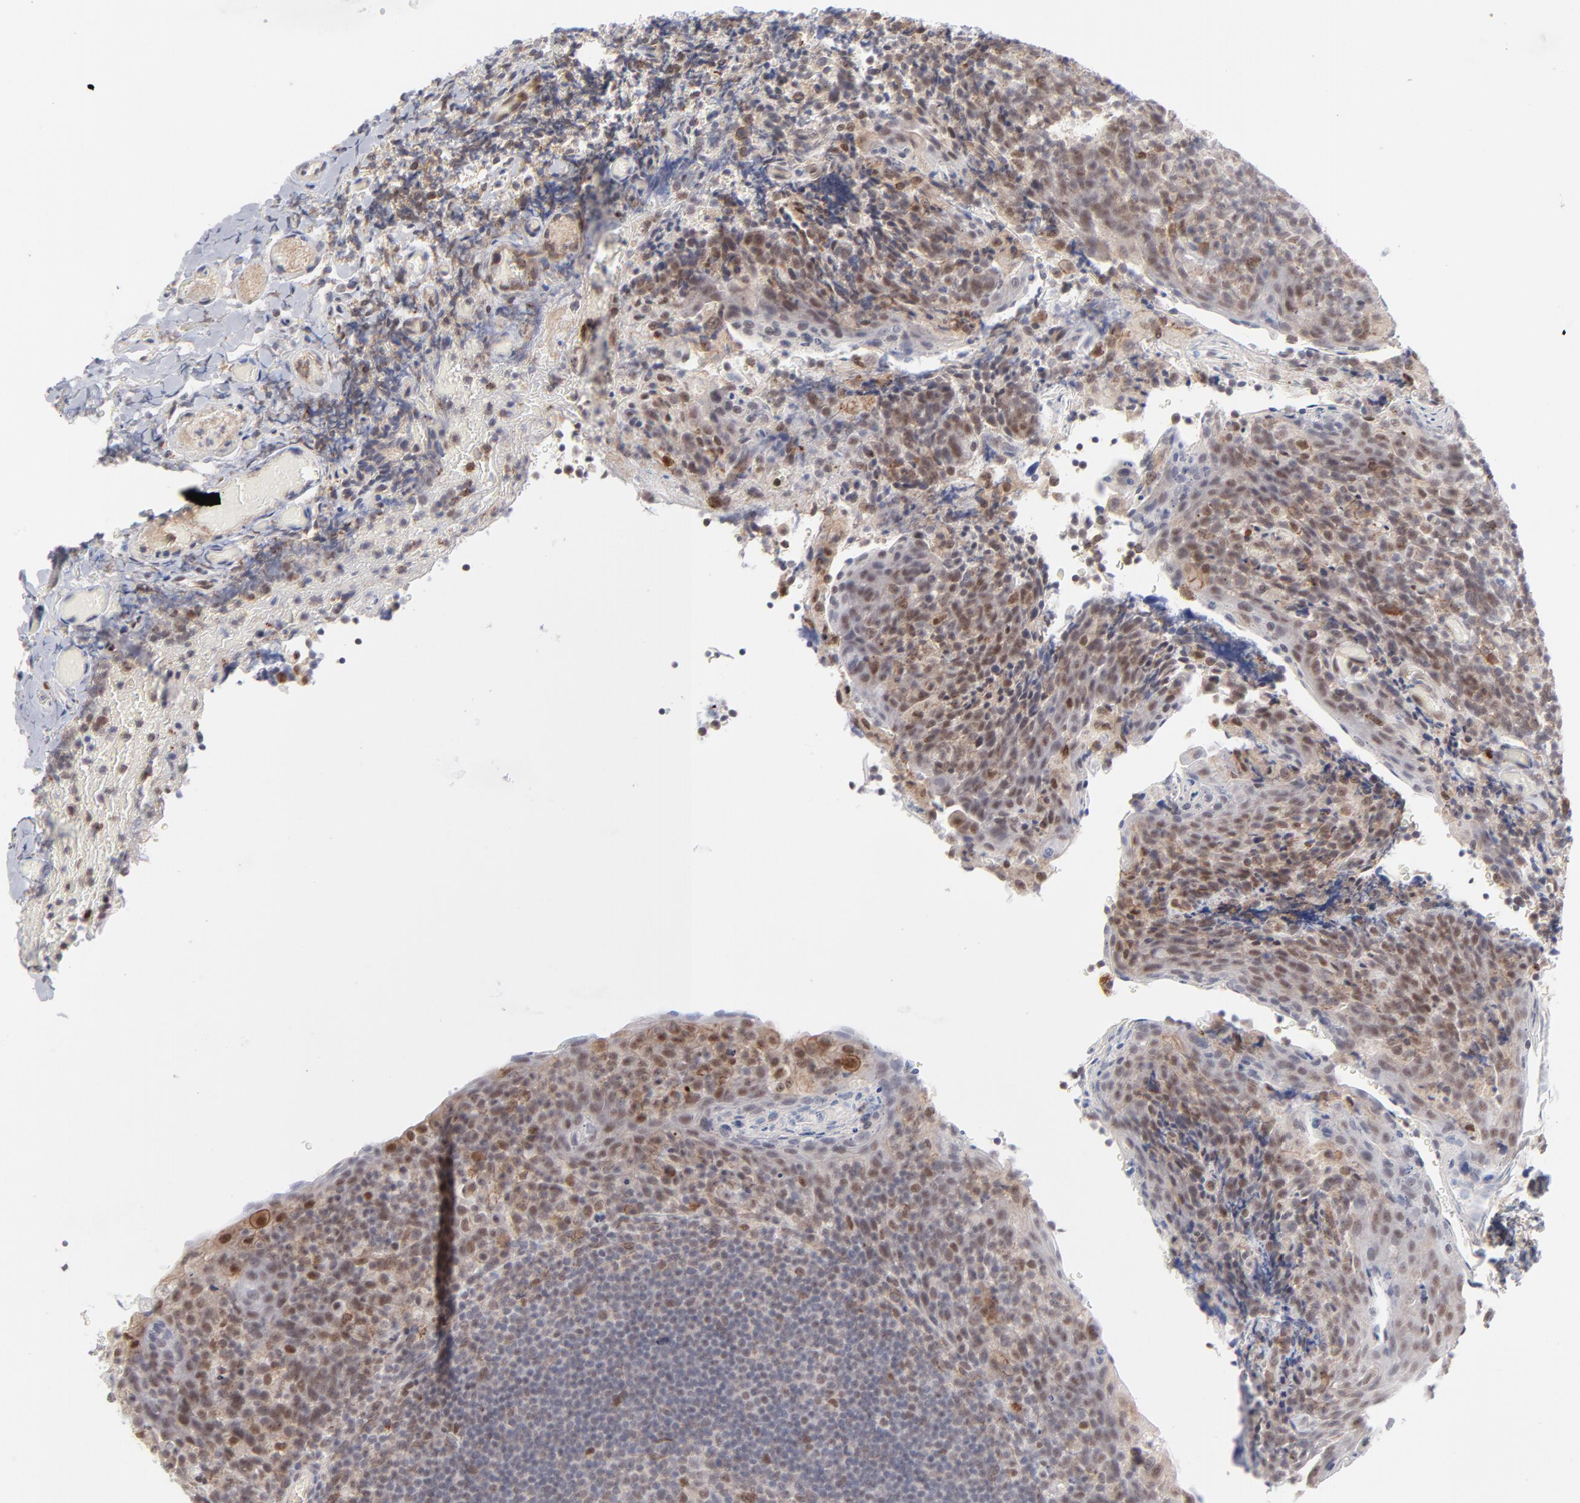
{"staining": {"intensity": "weak", "quantity": "25%-75%", "location": "cytoplasmic/membranous,nuclear"}, "tissue": "tonsil", "cell_type": "Germinal center cells", "image_type": "normal", "snomed": [{"axis": "morphology", "description": "Normal tissue, NOS"}, {"axis": "topography", "description": "Tonsil"}], "caption": "Unremarkable tonsil exhibits weak cytoplasmic/membranous,nuclear expression in about 25%-75% of germinal center cells The staining was performed using DAB to visualize the protein expression in brown, while the nuclei were stained in blue with hematoxylin (Magnification: 20x)..", "gene": "NBN", "patient": {"sex": "male", "age": 17}}